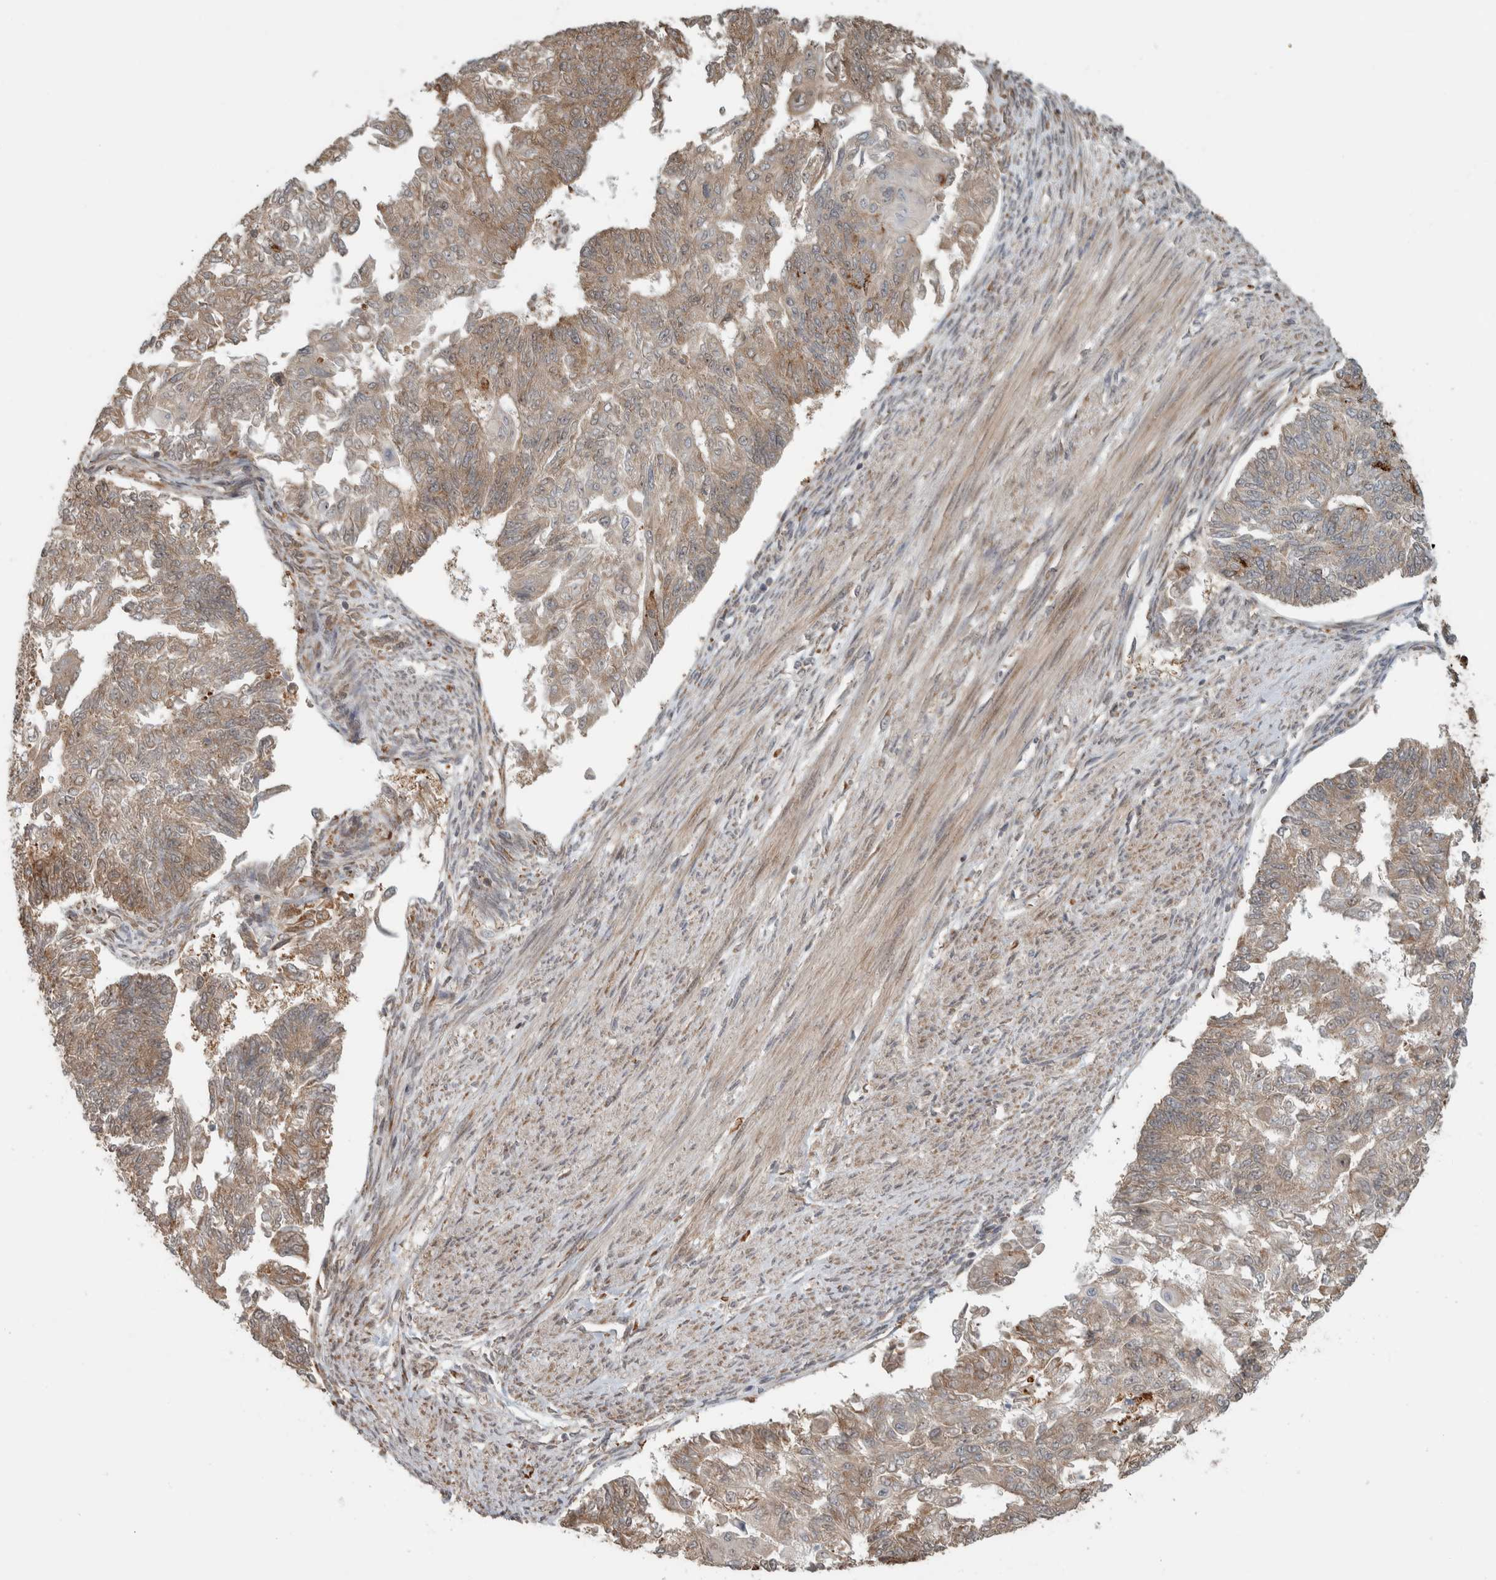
{"staining": {"intensity": "weak", "quantity": ">75%", "location": "cytoplasmic/membranous"}, "tissue": "endometrial cancer", "cell_type": "Tumor cells", "image_type": "cancer", "snomed": [{"axis": "morphology", "description": "Adenocarcinoma, NOS"}, {"axis": "topography", "description": "Endometrium"}], "caption": "Endometrial cancer (adenocarcinoma) was stained to show a protein in brown. There is low levels of weak cytoplasmic/membranous positivity in approximately >75% of tumor cells.", "gene": "CNTROB", "patient": {"sex": "female", "age": 32}}